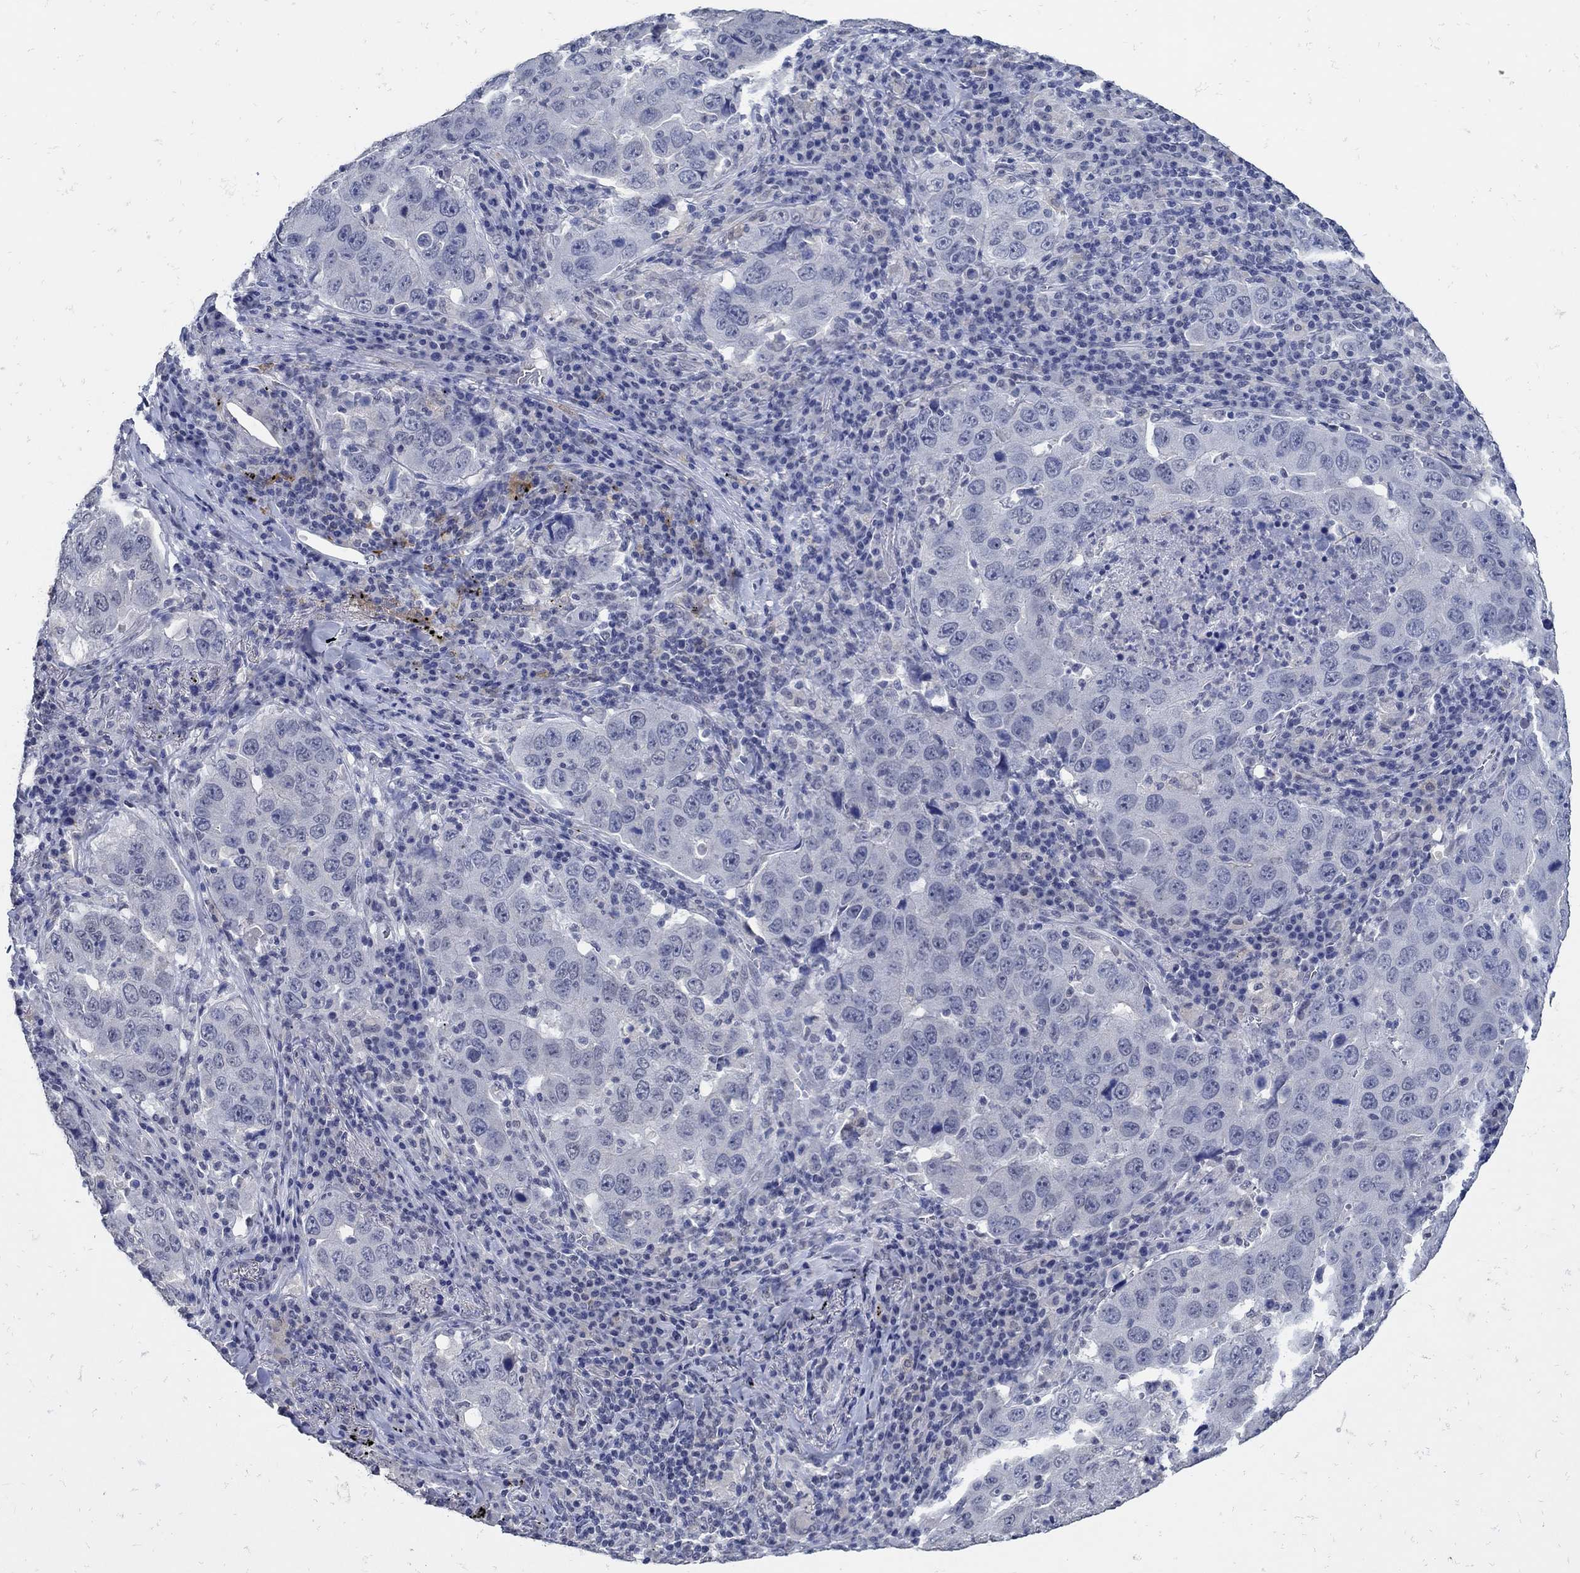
{"staining": {"intensity": "negative", "quantity": "none", "location": "none"}, "tissue": "lung cancer", "cell_type": "Tumor cells", "image_type": "cancer", "snomed": [{"axis": "morphology", "description": "Adenocarcinoma, NOS"}, {"axis": "topography", "description": "Lung"}], "caption": "Protein analysis of lung cancer demonstrates no significant positivity in tumor cells. Nuclei are stained in blue.", "gene": "KCNN3", "patient": {"sex": "male", "age": 73}}